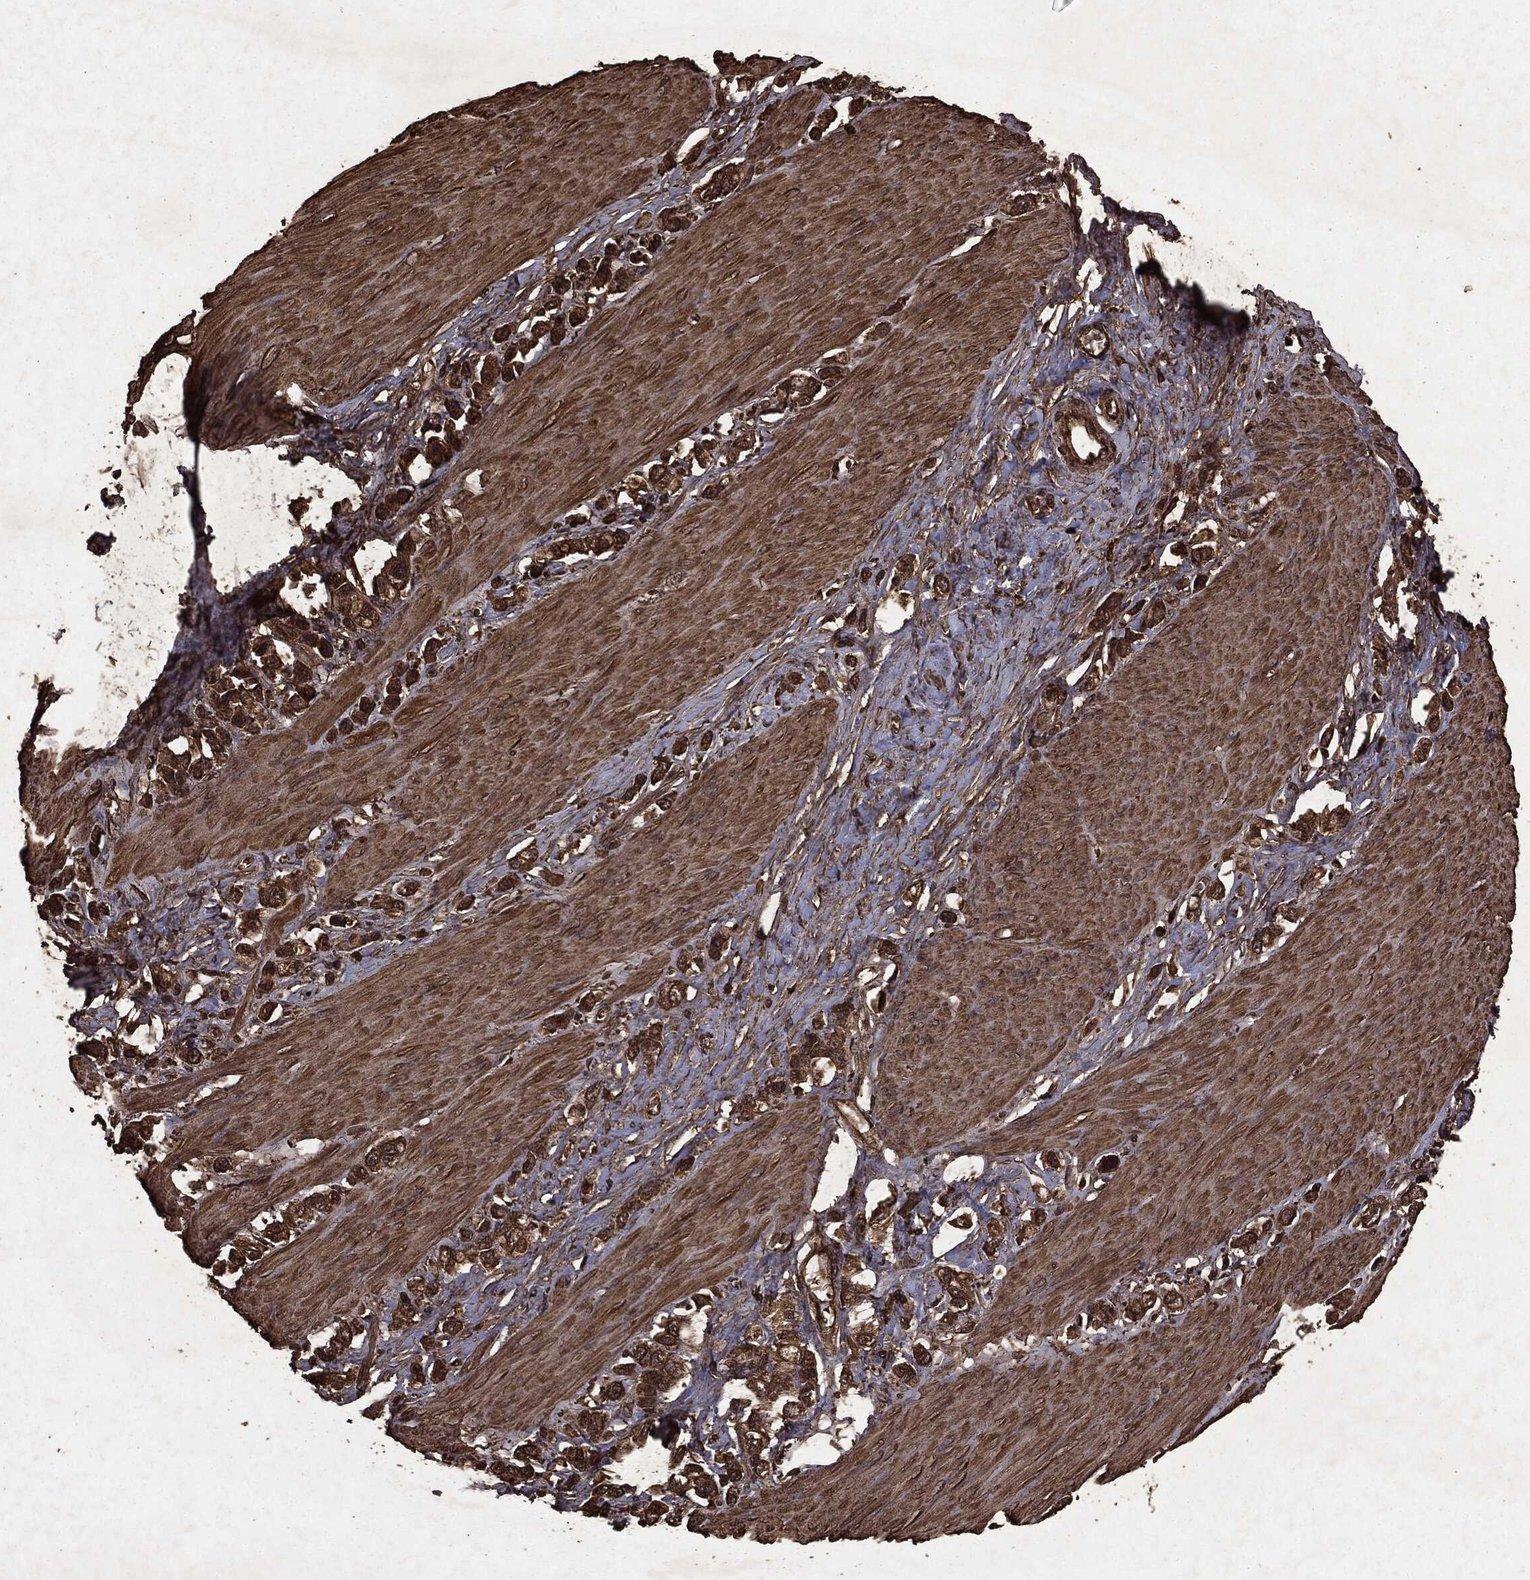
{"staining": {"intensity": "strong", "quantity": ">75%", "location": "cytoplasmic/membranous"}, "tissue": "stomach cancer", "cell_type": "Tumor cells", "image_type": "cancer", "snomed": [{"axis": "morphology", "description": "Normal tissue, NOS"}, {"axis": "morphology", "description": "Adenocarcinoma, NOS"}, {"axis": "morphology", "description": "Adenocarcinoma, High grade"}, {"axis": "topography", "description": "Stomach, upper"}, {"axis": "topography", "description": "Stomach"}], "caption": "Immunohistochemistry (IHC) histopathology image of neoplastic tissue: human stomach cancer (adenocarcinoma) stained using immunohistochemistry displays high levels of strong protein expression localized specifically in the cytoplasmic/membranous of tumor cells, appearing as a cytoplasmic/membranous brown color.", "gene": "ARAF", "patient": {"sex": "female", "age": 65}}